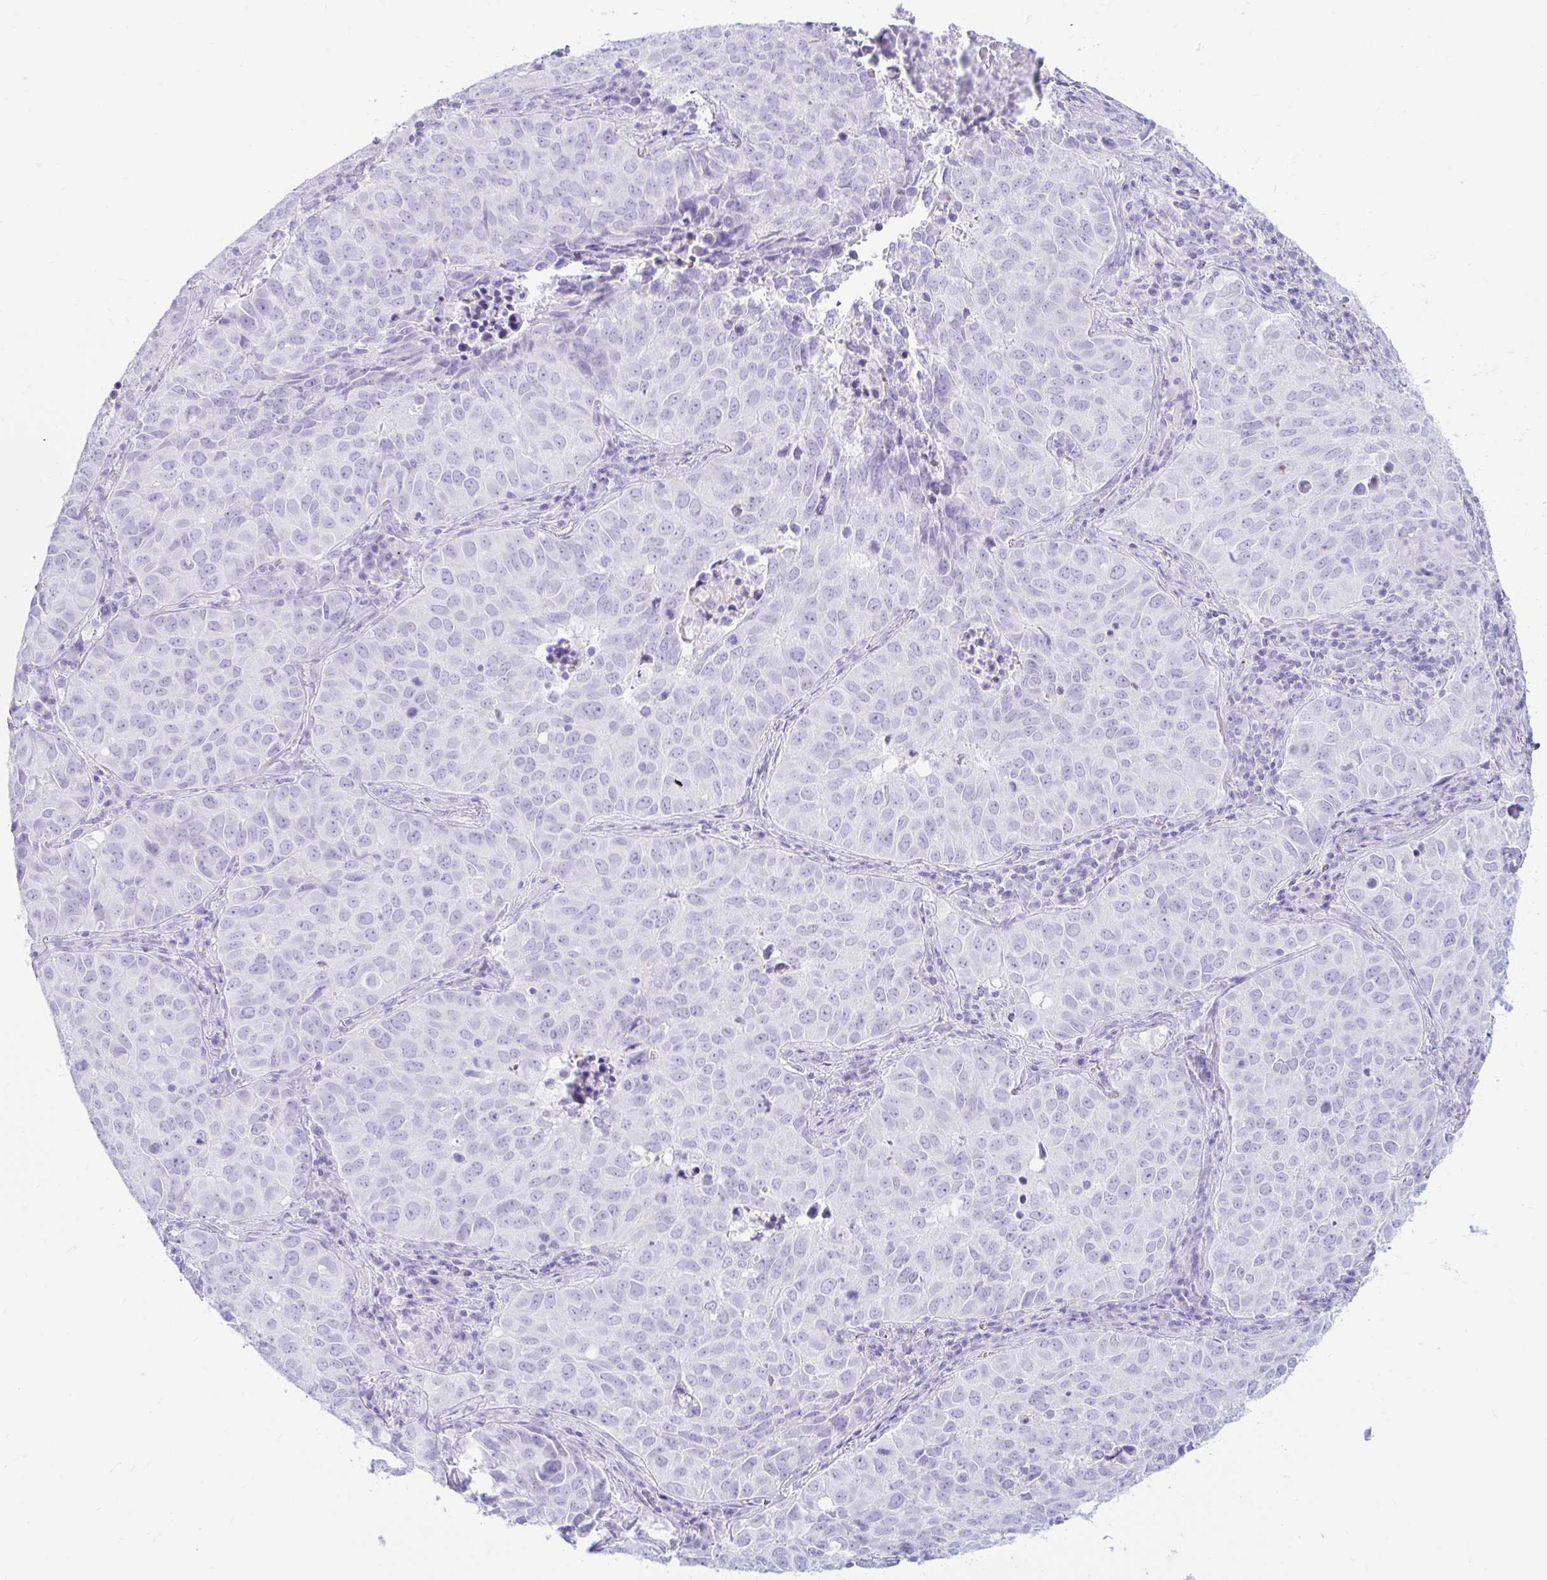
{"staining": {"intensity": "negative", "quantity": "none", "location": "none"}, "tissue": "lung cancer", "cell_type": "Tumor cells", "image_type": "cancer", "snomed": [{"axis": "morphology", "description": "Adenocarcinoma, NOS"}, {"axis": "topography", "description": "Lung"}], "caption": "A micrograph of human lung adenocarcinoma is negative for staining in tumor cells.", "gene": "ERICH6", "patient": {"sex": "female", "age": 50}}